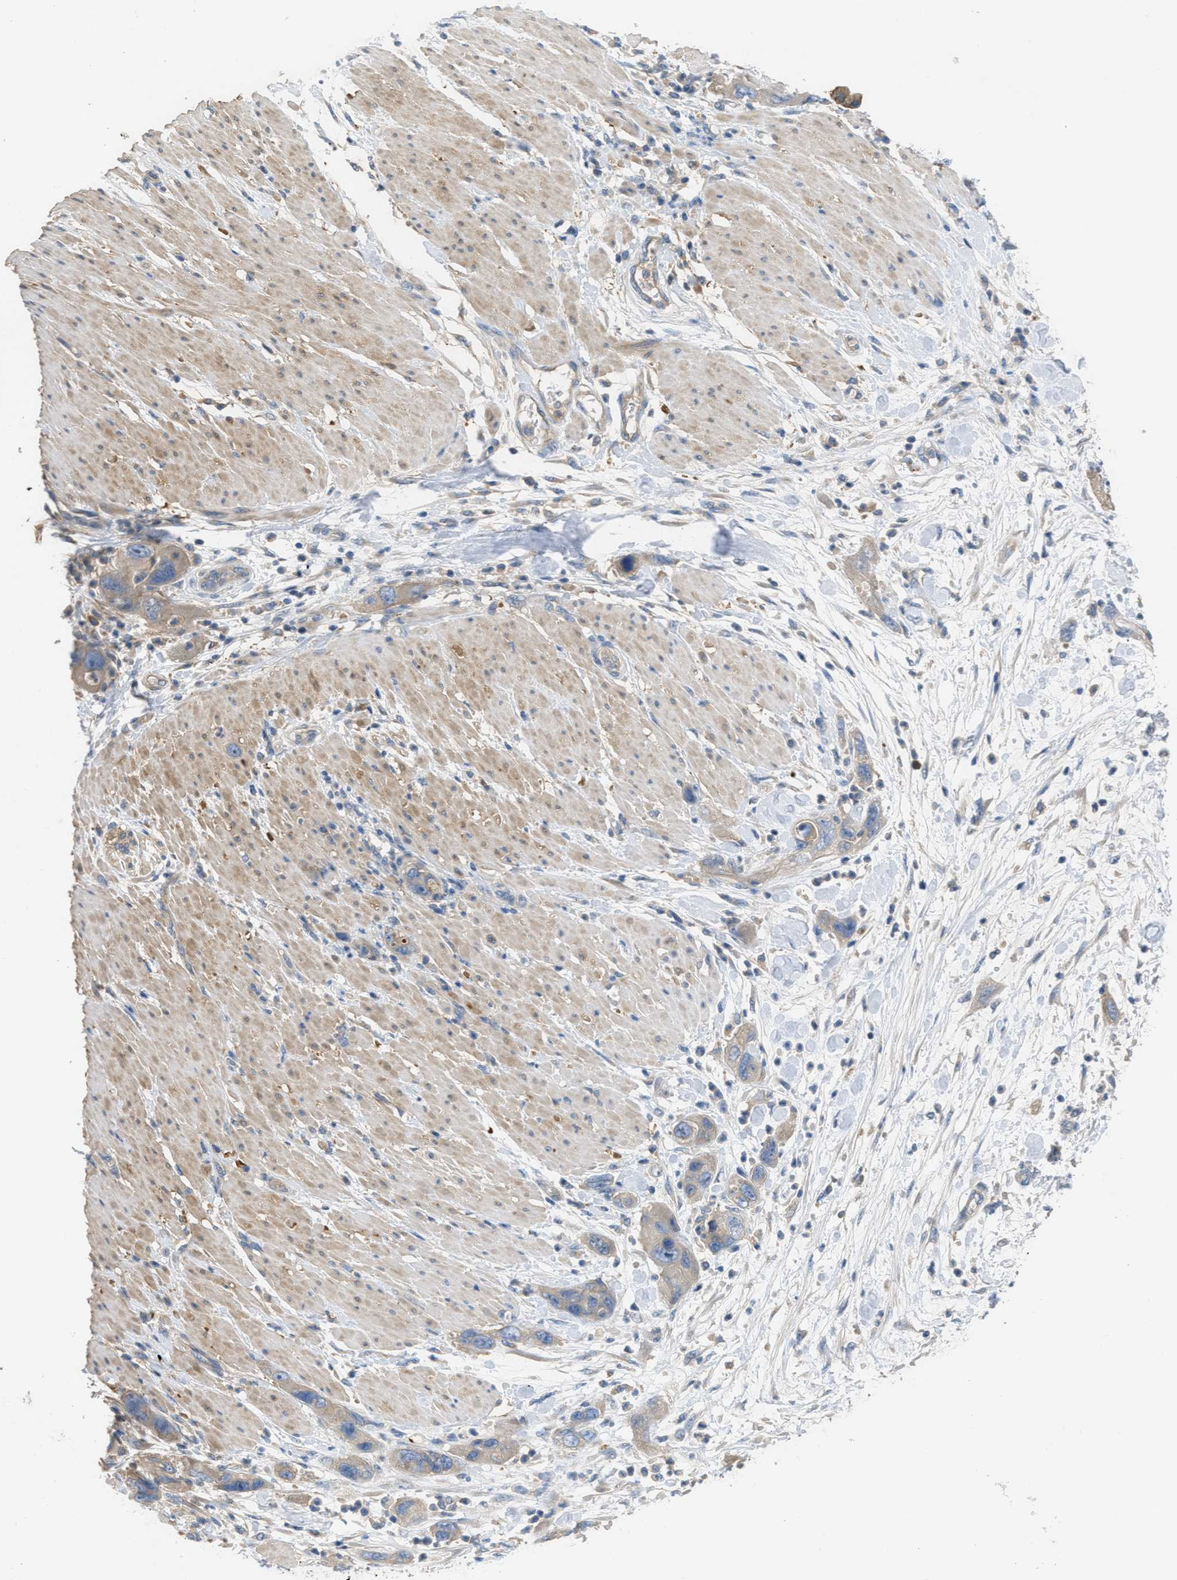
{"staining": {"intensity": "moderate", "quantity": ">75%", "location": "cytoplasmic/membranous"}, "tissue": "pancreatic cancer", "cell_type": "Tumor cells", "image_type": "cancer", "snomed": [{"axis": "morphology", "description": "Normal tissue, NOS"}, {"axis": "morphology", "description": "Adenocarcinoma, NOS"}, {"axis": "topography", "description": "Pancreas"}], "caption": "Tumor cells show medium levels of moderate cytoplasmic/membranous staining in approximately >75% of cells in human pancreatic cancer. The staining was performed using DAB to visualize the protein expression in brown, while the nuclei were stained in blue with hematoxylin (Magnification: 20x).", "gene": "UBA5", "patient": {"sex": "female", "age": 71}}